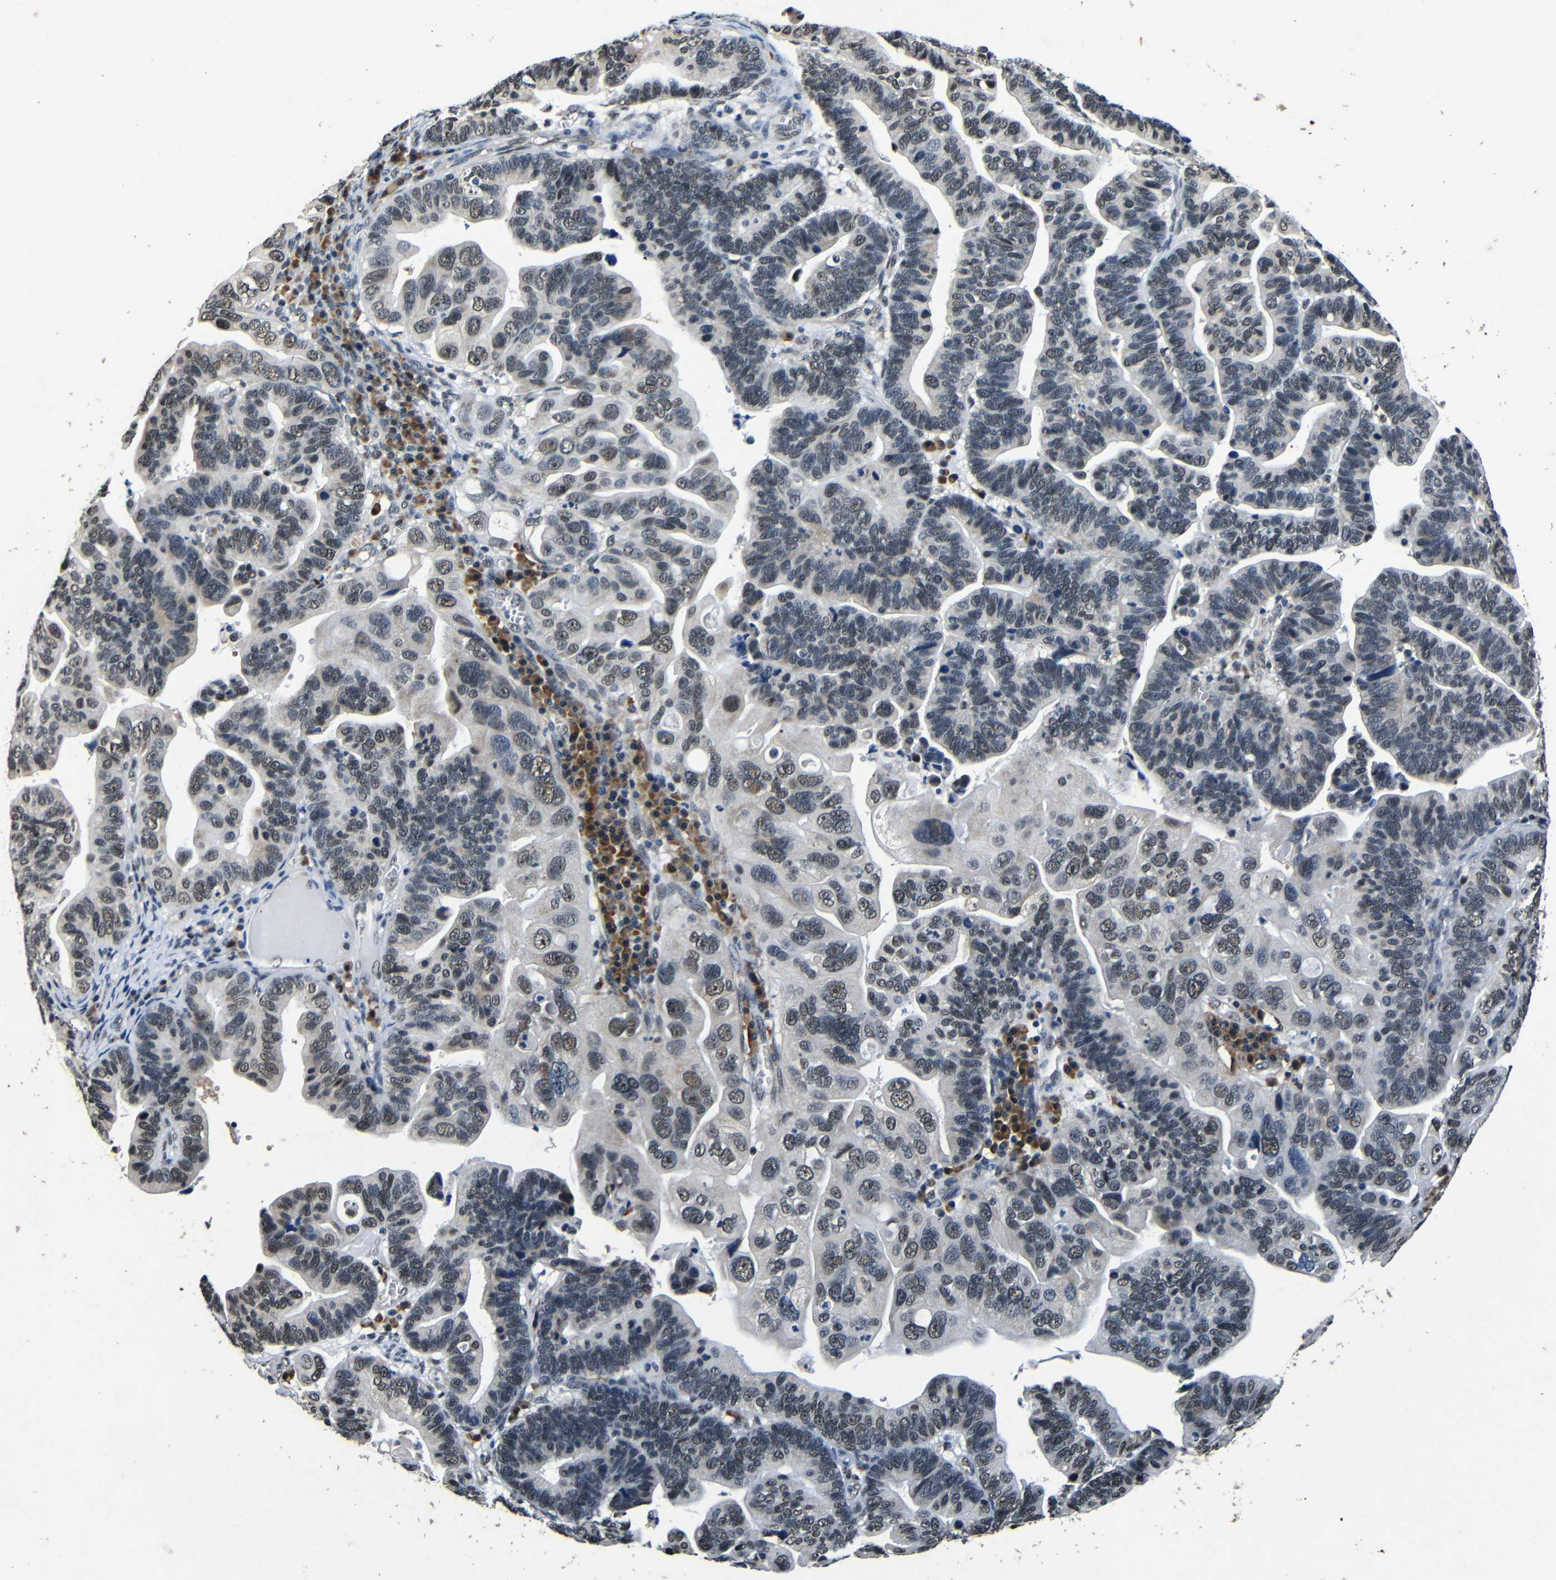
{"staining": {"intensity": "weak", "quantity": "<25%", "location": "nuclear"}, "tissue": "ovarian cancer", "cell_type": "Tumor cells", "image_type": "cancer", "snomed": [{"axis": "morphology", "description": "Cystadenocarcinoma, serous, NOS"}, {"axis": "topography", "description": "Ovary"}], "caption": "Immunohistochemistry (IHC) of human ovarian cancer shows no positivity in tumor cells.", "gene": "FOXD4", "patient": {"sex": "female", "age": 56}}